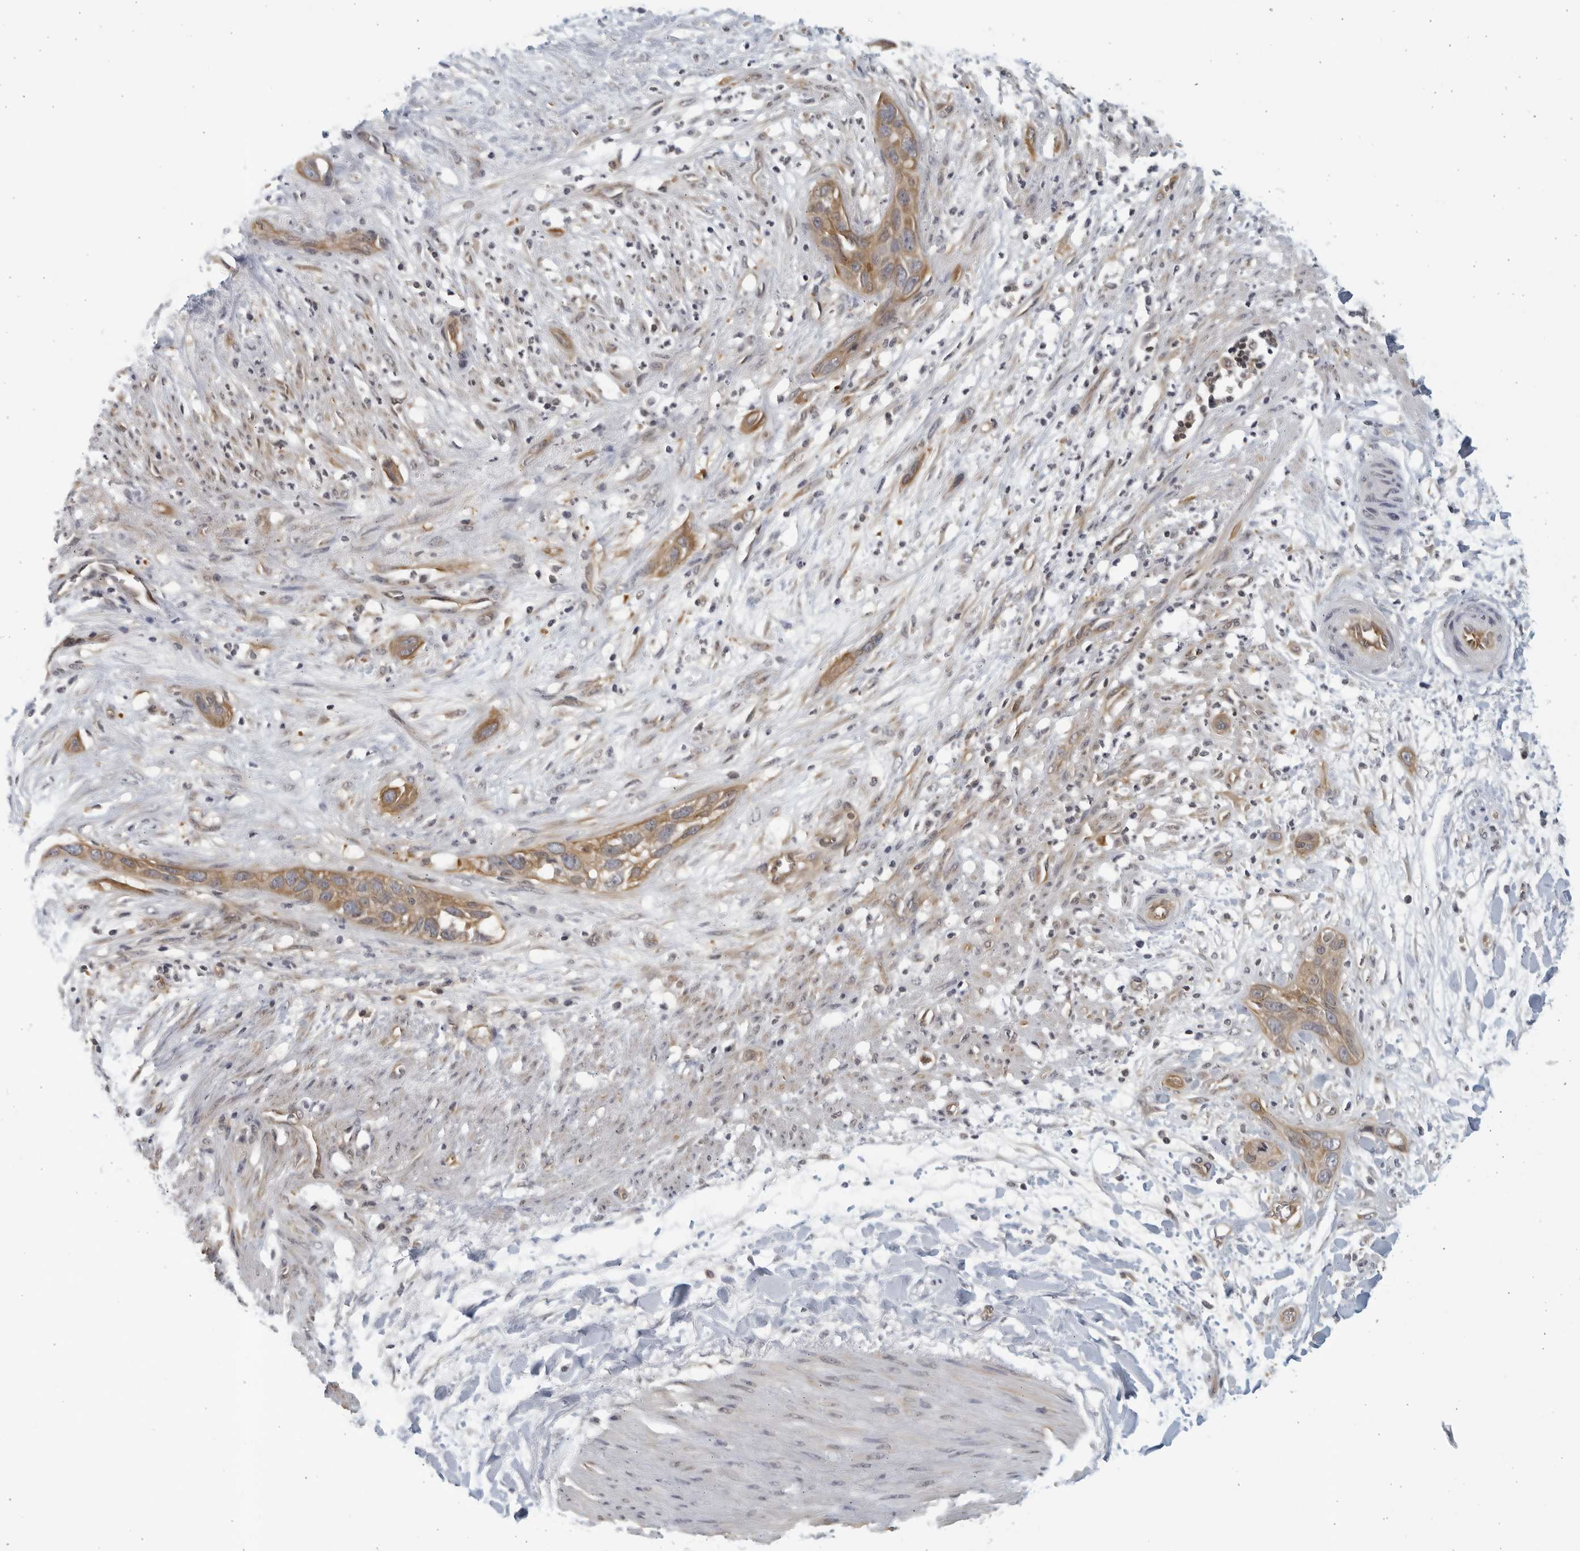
{"staining": {"intensity": "moderate", "quantity": ">75%", "location": "cytoplasmic/membranous"}, "tissue": "pancreatic cancer", "cell_type": "Tumor cells", "image_type": "cancer", "snomed": [{"axis": "morphology", "description": "Adenocarcinoma, NOS"}, {"axis": "topography", "description": "Pancreas"}], "caption": "The photomicrograph demonstrates staining of adenocarcinoma (pancreatic), revealing moderate cytoplasmic/membranous protein positivity (brown color) within tumor cells.", "gene": "SERTAD4", "patient": {"sex": "female", "age": 60}}